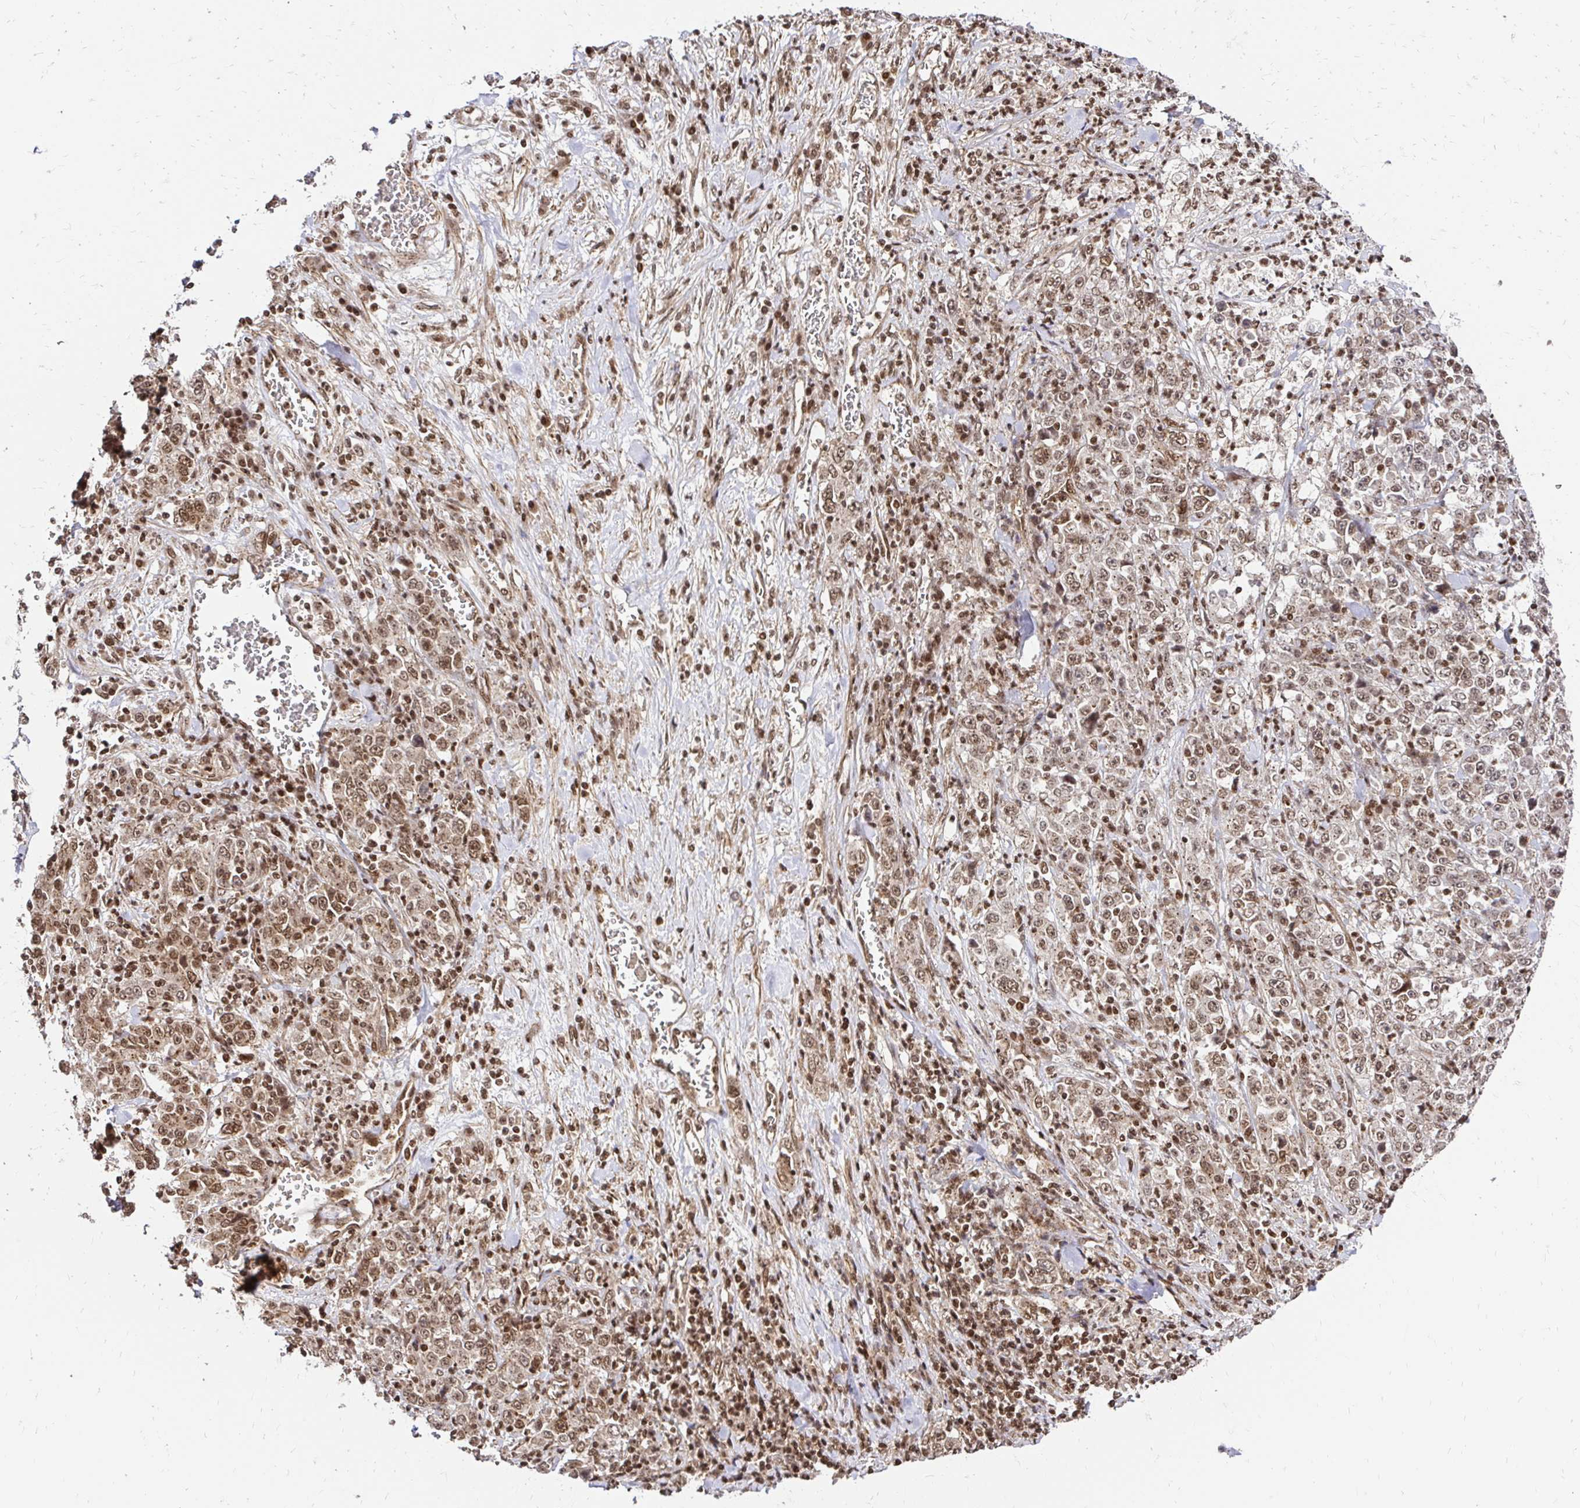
{"staining": {"intensity": "moderate", "quantity": ">75%", "location": "nuclear"}, "tissue": "stomach cancer", "cell_type": "Tumor cells", "image_type": "cancer", "snomed": [{"axis": "morphology", "description": "Normal tissue, NOS"}, {"axis": "morphology", "description": "Adenocarcinoma, NOS"}, {"axis": "topography", "description": "Stomach, upper"}, {"axis": "topography", "description": "Stomach"}], "caption": "A medium amount of moderate nuclear positivity is appreciated in about >75% of tumor cells in adenocarcinoma (stomach) tissue. (IHC, brightfield microscopy, high magnification).", "gene": "GLYR1", "patient": {"sex": "male", "age": 59}}